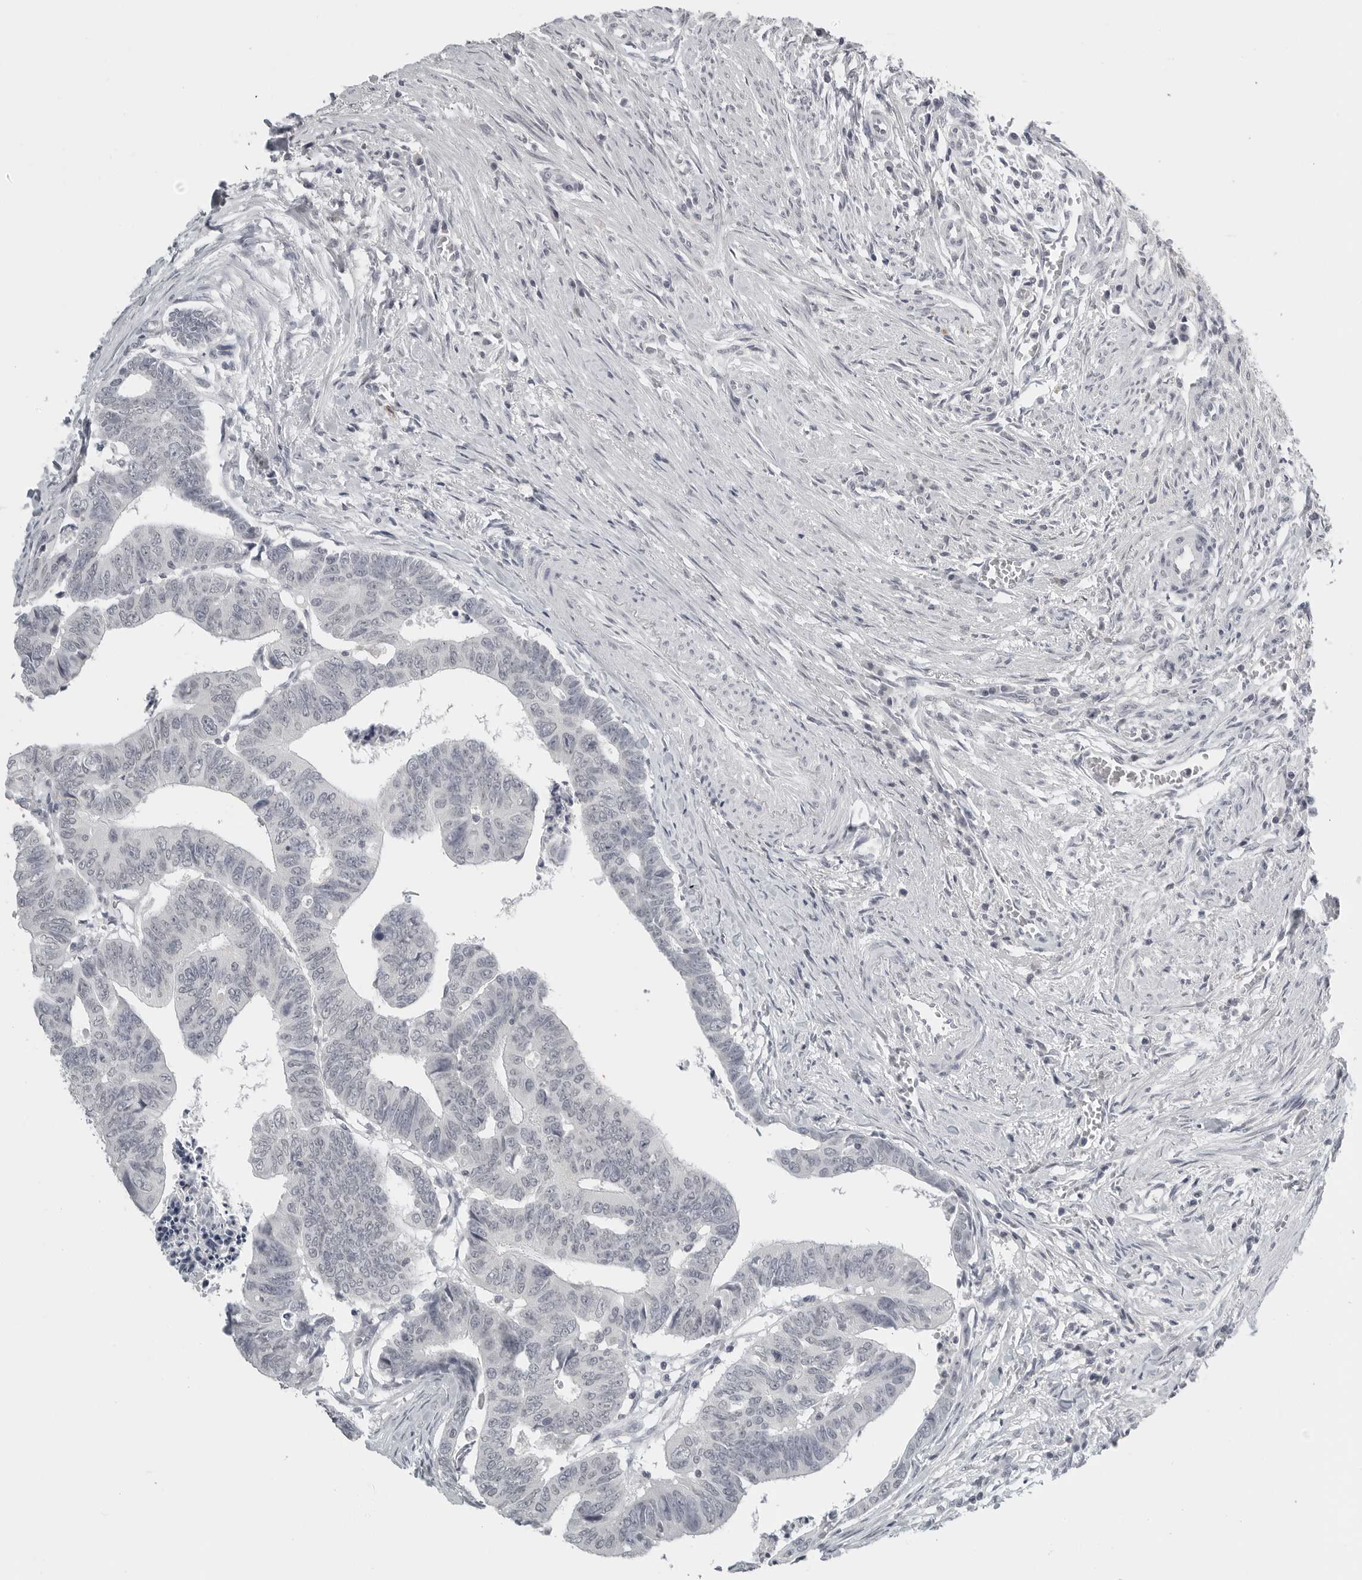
{"staining": {"intensity": "negative", "quantity": "none", "location": "none"}, "tissue": "colorectal cancer", "cell_type": "Tumor cells", "image_type": "cancer", "snomed": [{"axis": "morphology", "description": "Adenocarcinoma, NOS"}, {"axis": "topography", "description": "Rectum"}], "caption": "Human colorectal cancer (adenocarcinoma) stained for a protein using IHC exhibits no expression in tumor cells.", "gene": "BPIFA1", "patient": {"sex": "female", "age": 65}}